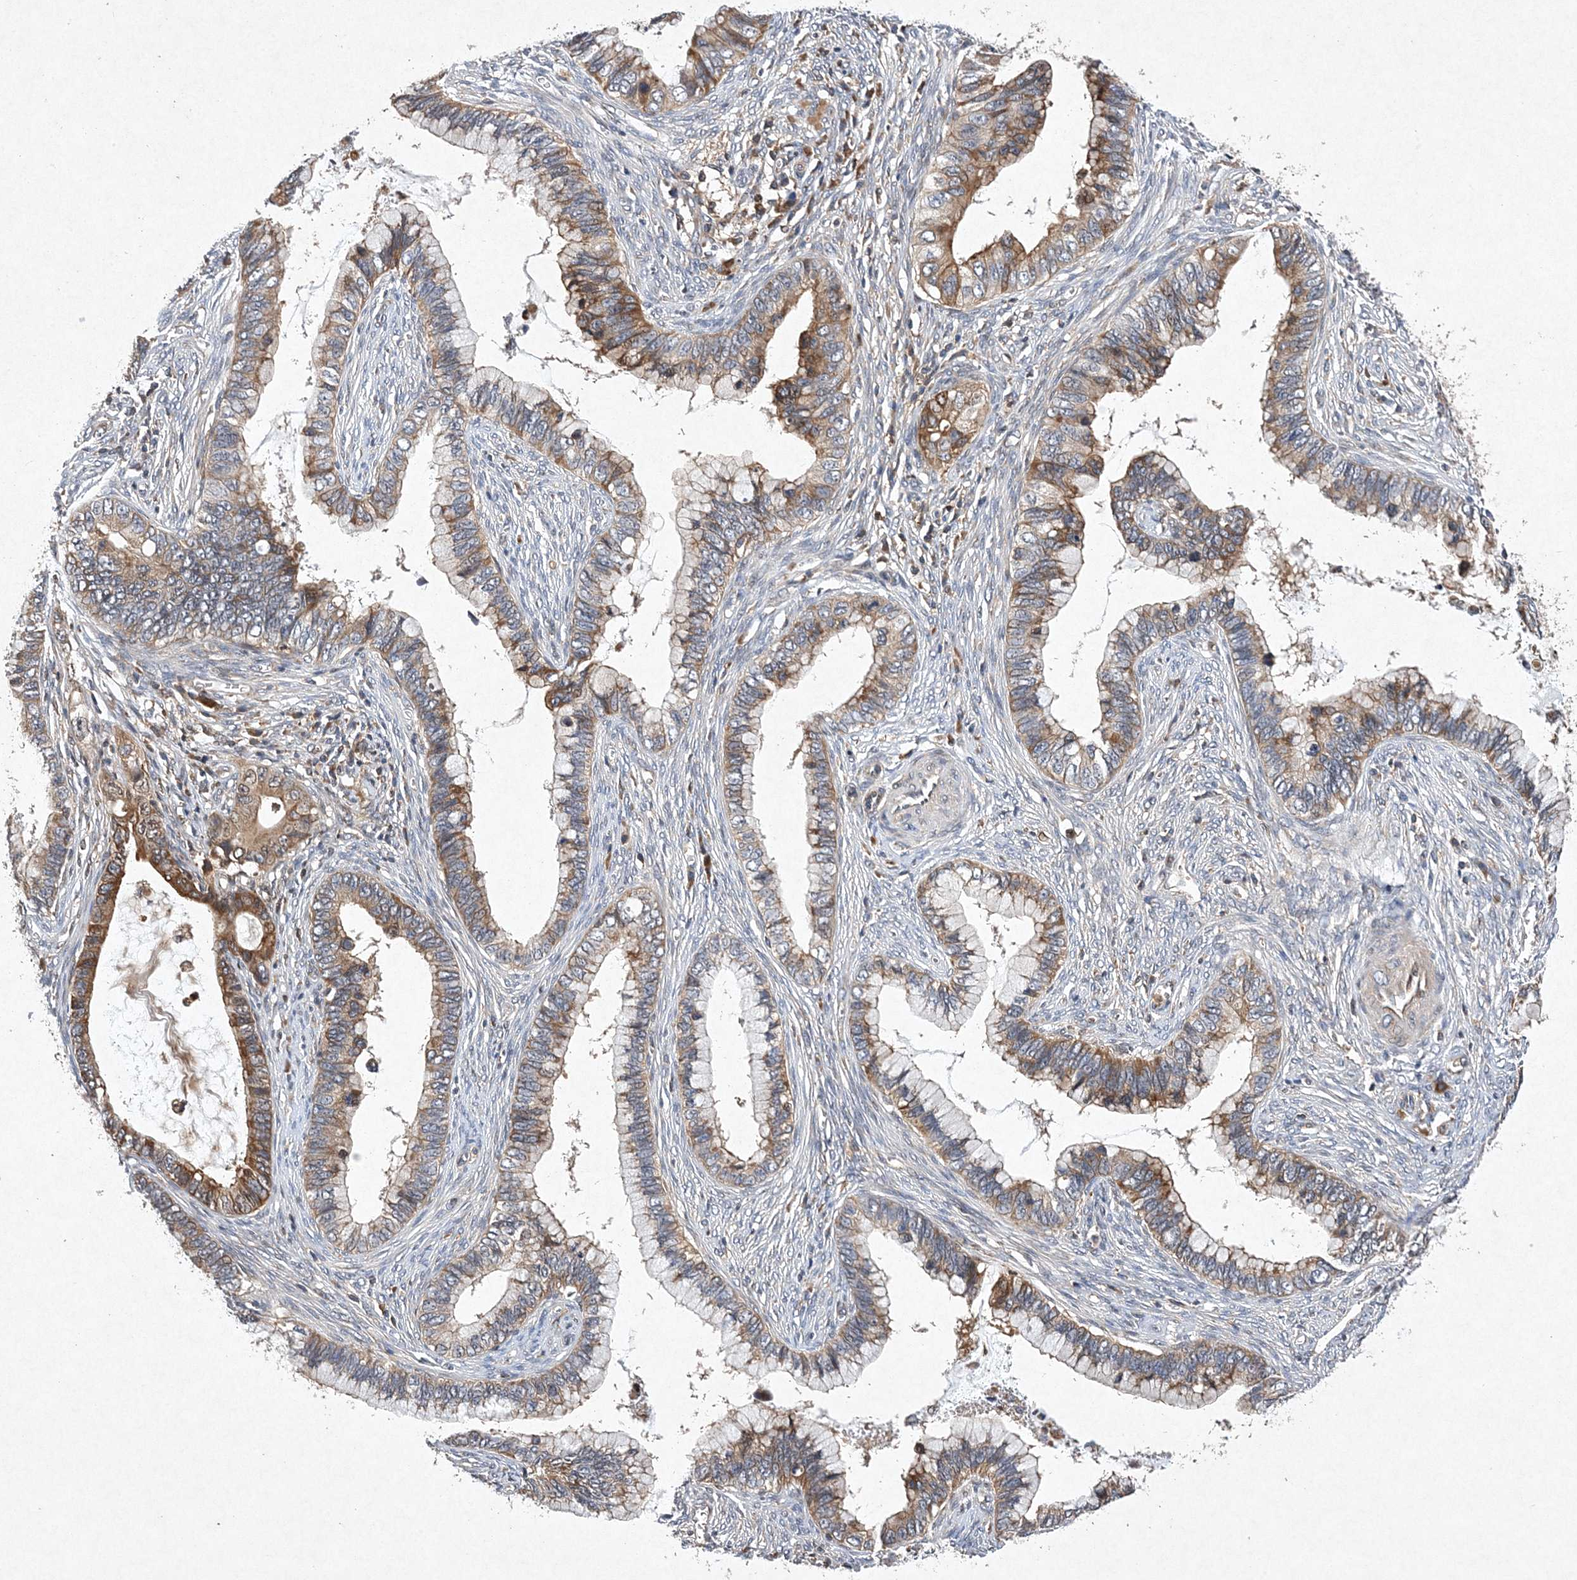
{"staining": {"intensity": "moderate", "quantity": ">75%", "location": "cytoplasmic/membranous"}, "tissue": "cervical cancer", "cell_type": "Tumor cells", "image_type": "cancer", "snomed": [{"axis": "morphology", "description": "Adenocarcinoma, NOS"}, {"axis": "topography", "description": "Cervix"}], "caption": "Immunohistochemical staining of cervical adenocarcinoma shows medium levels of moderate cytoplasmic/membranous positivity in about >75% of tumor cells. (DAB IHC with brightfield microscopy, high magnification).", "gene": "PROSER1", "patient": {"sex": "female", "age": 44}}